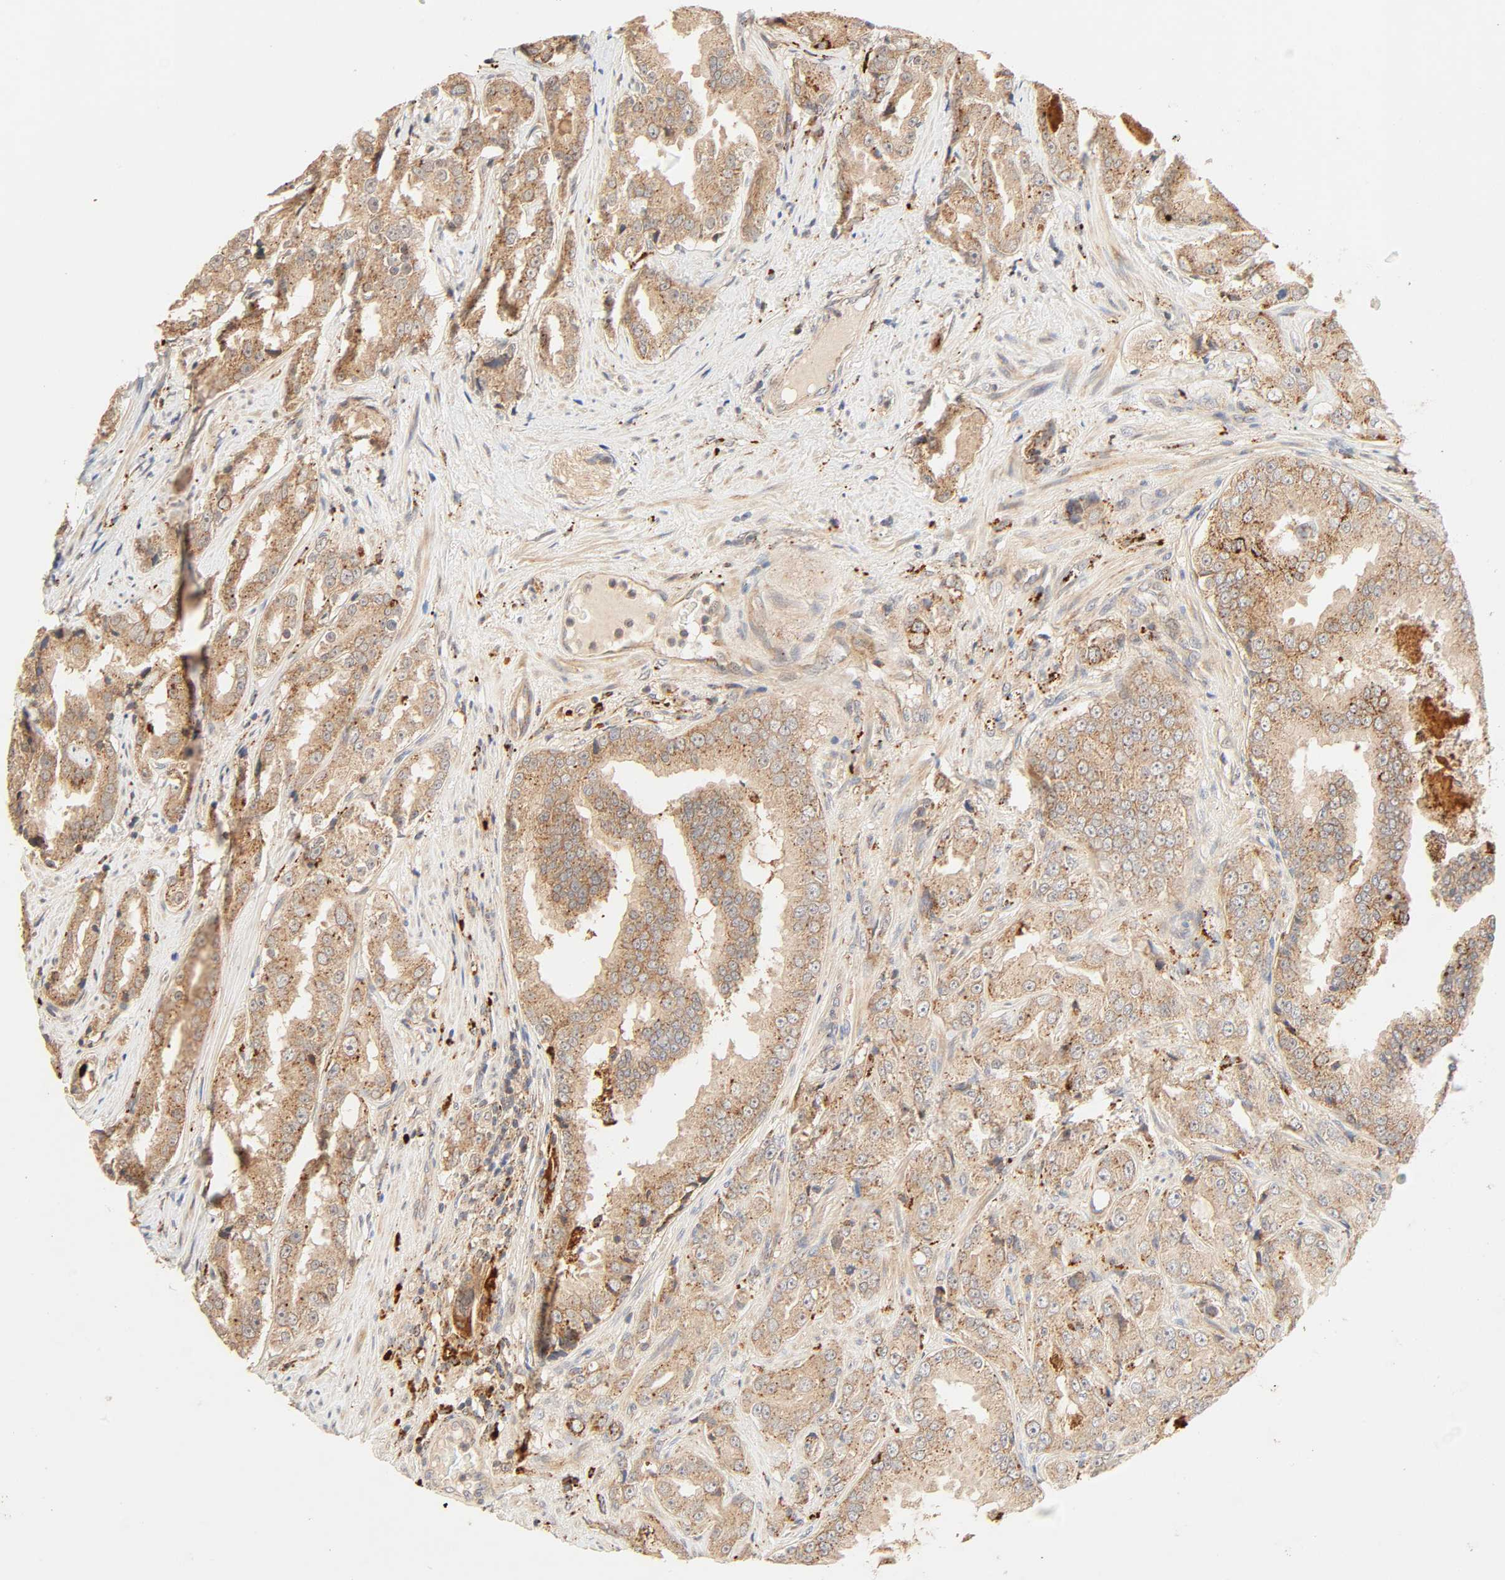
{"staining": {"intensity": "moderate", "quantity": ">75%", "location": "cytoplasmic/membranous"}, "tissue": "prostate cancer", "cell_type": "Tumor cells", "image_type": "cancer", "snomed": [{"axis": "morphology", "description": "Adenocarcinoma, High grade"}, {"axis": "topography", "description": "Prostate"}], "caption": "A brown stain shows moderate cytoplasmic/membranous staining of a protein in prostate high-grade adenocarcinoma tumor cells. Nuclei are stained in blue.", "gene": "MAPK6", "patient": {"sex": "male", "age": 73}}